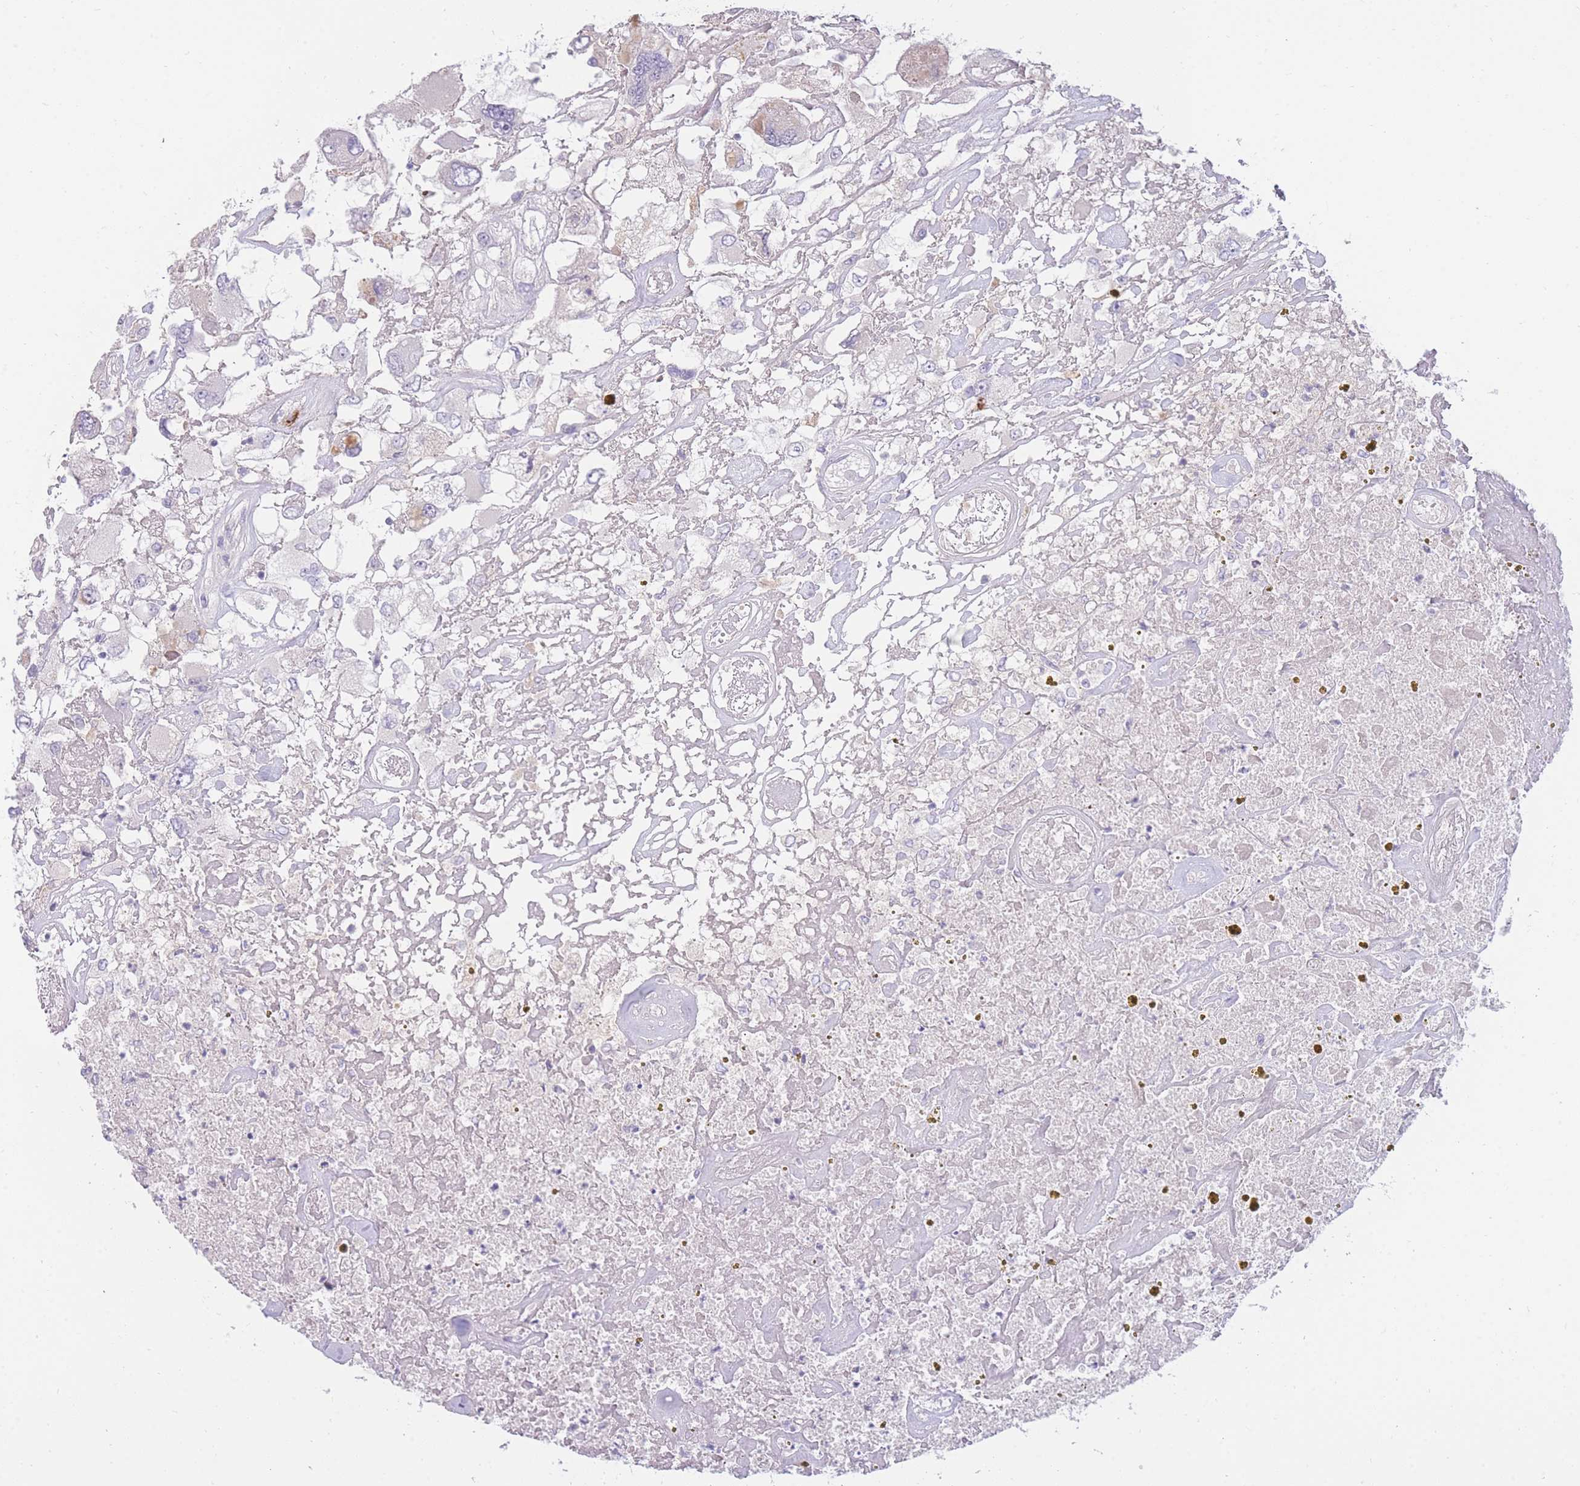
{"staining": {"intensity": "negative", "quantity": "none", "location": "none"}, "tissue": "renal cancer", "cell_type": "Tumor cells", "image_type": "cancer", "snomed": [{"axis": "morphology", "description": "Adenocarcinoma, NOS"}, {"axis": "topography", "description": "Kidney"}], "caption": "Tumor cells are negative for brown protein staining in adenocarcinoma (renal). Nuclei are stained in blue.", "gene": "TPSD1", "patient": {"sex": "female", "age": 52}}